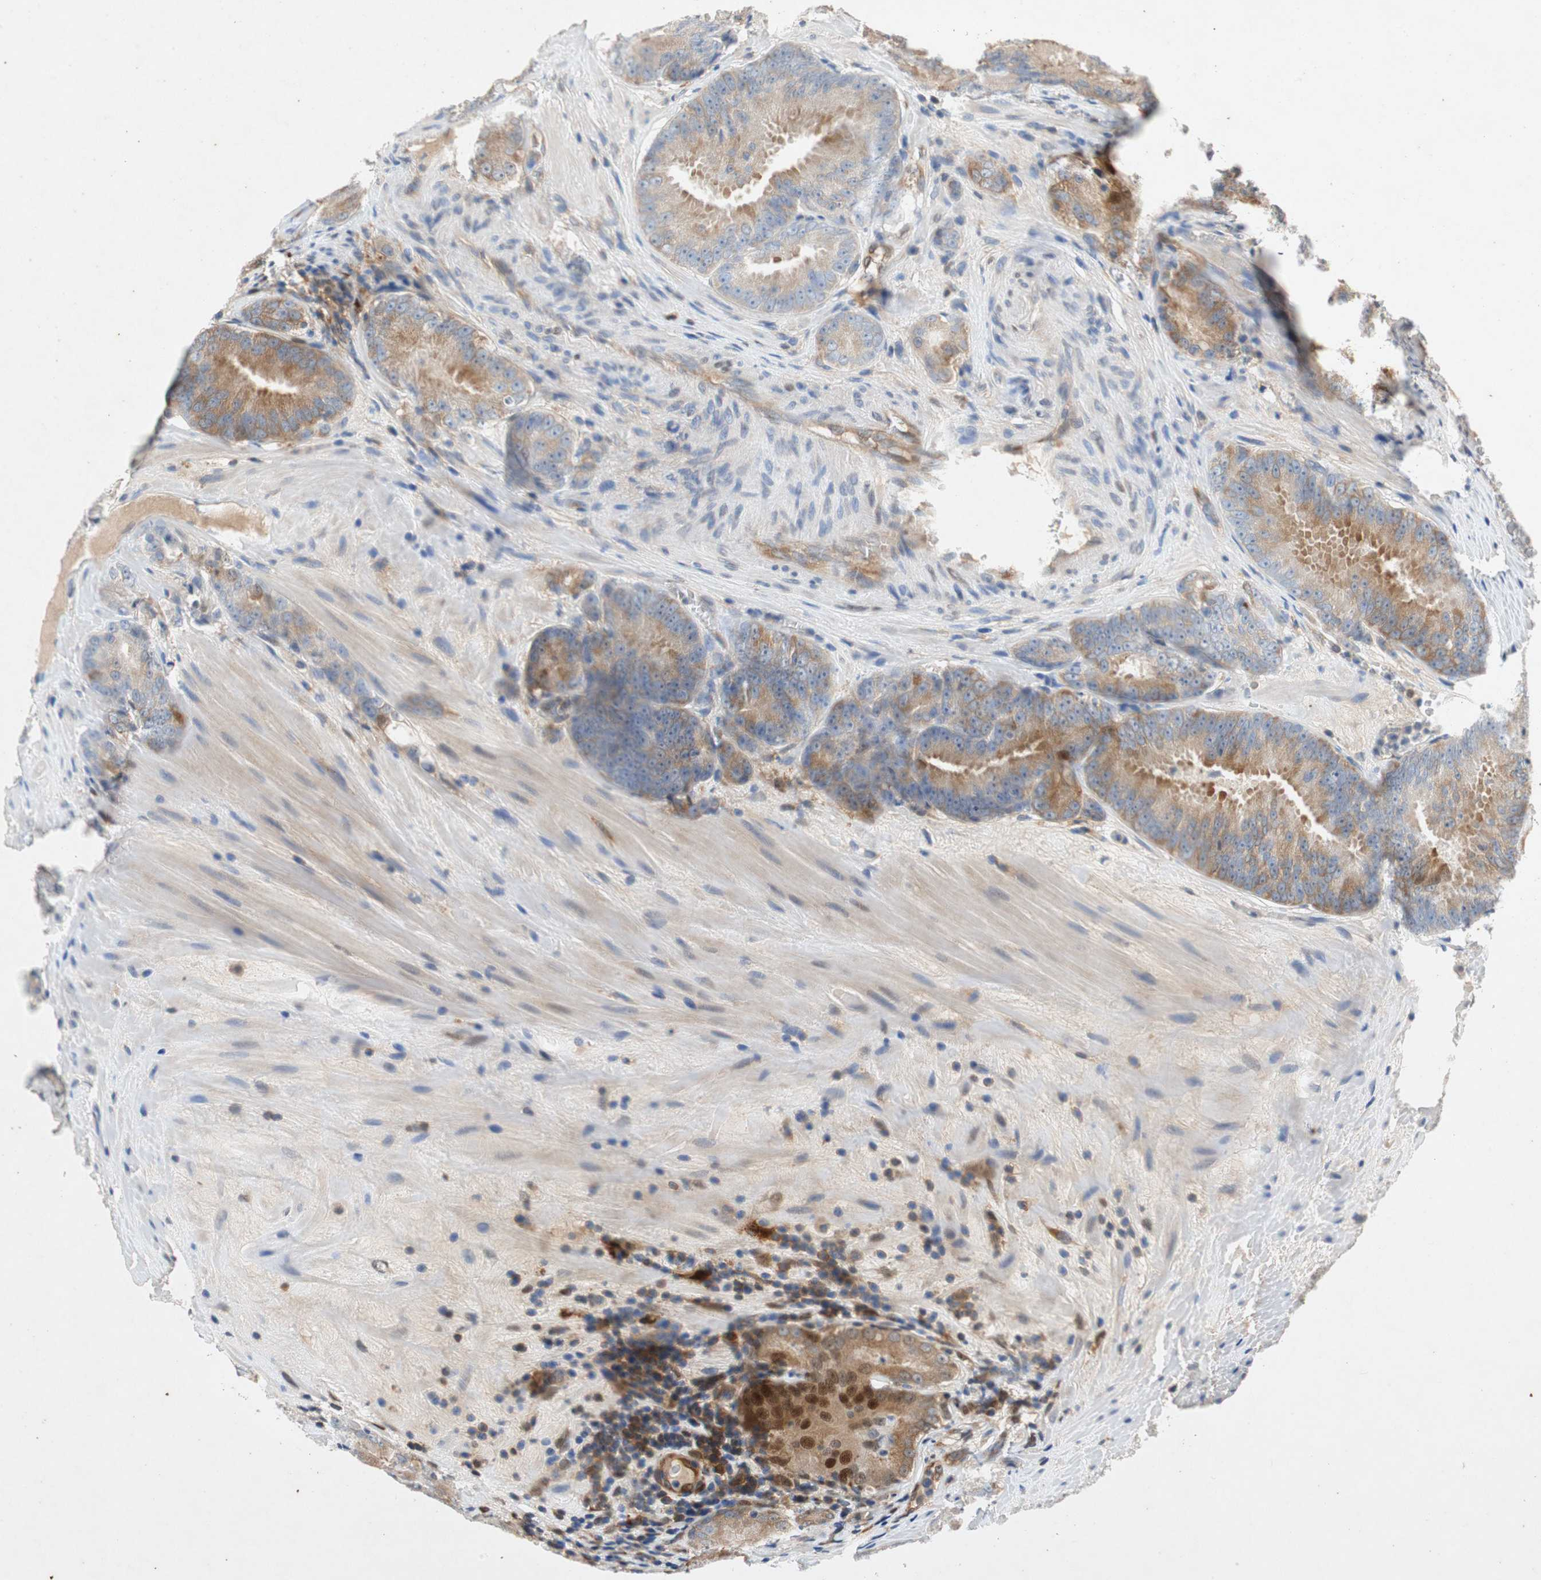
{"staining": {"intensity": "moderate", "quantity": "25%-75%", "location": "cytoplasmic/membranous"}, "tissue": "prostate cancer", "cell_type": "Tumor cells", "image_type": "cancer", "snomed": [{"axis": "morphology", "description": "Adenocarcinoma, High grade"}, {"axis": "topography", "description": "Prostate"}], "caption": "A micrograph showing moderate cytoplasmic/membranous positivity in about 25%-75% of tumor cells in prostate cancer, as visualized by brown immunohistochemical staining.", "gene": "RELB", "patient": {"sex": "male", "age": 64}}